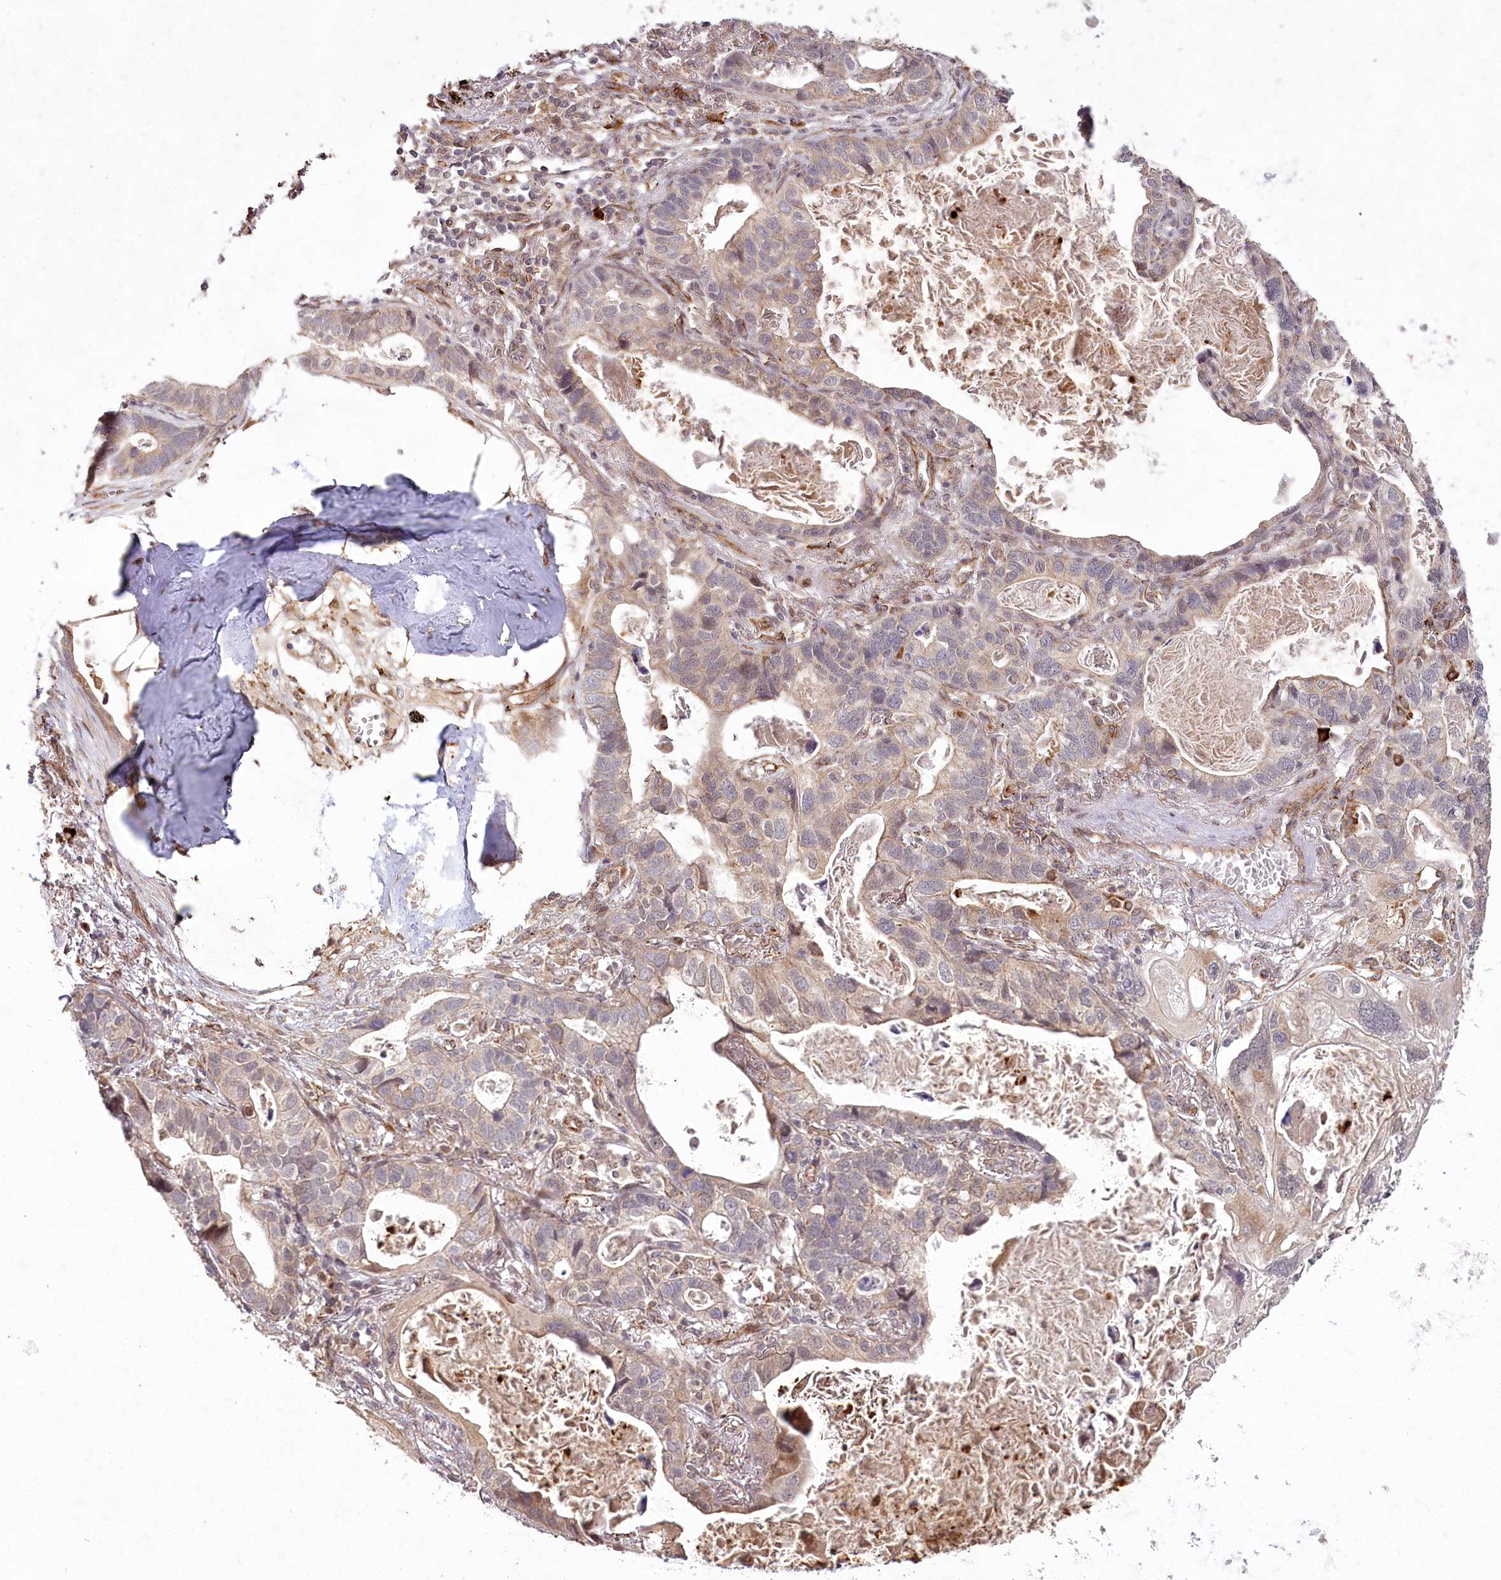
{"staining": {"intensity": "moderate", "quantity": "<25%", "location": "cytoplasmic/membranous"}, "tissue": "lung cancer", "cell_type": "Tumor cells", "image_type": "cancer", "snomed": [{"axis": "morphology", "description": "Adenocarcinoma, NOS"}, {"axis": "topography", "description": "Lung"}], "caption": "IHC micrograph of adenocarcinoma (lung) stained for a protein (brown), which demonstrates low levels of moderate cytoplasmic/membranous expression in approximately <25% of tumor cells.", "gene": "ALKBH8", "patient": {"sex": "male", "age": 67}}